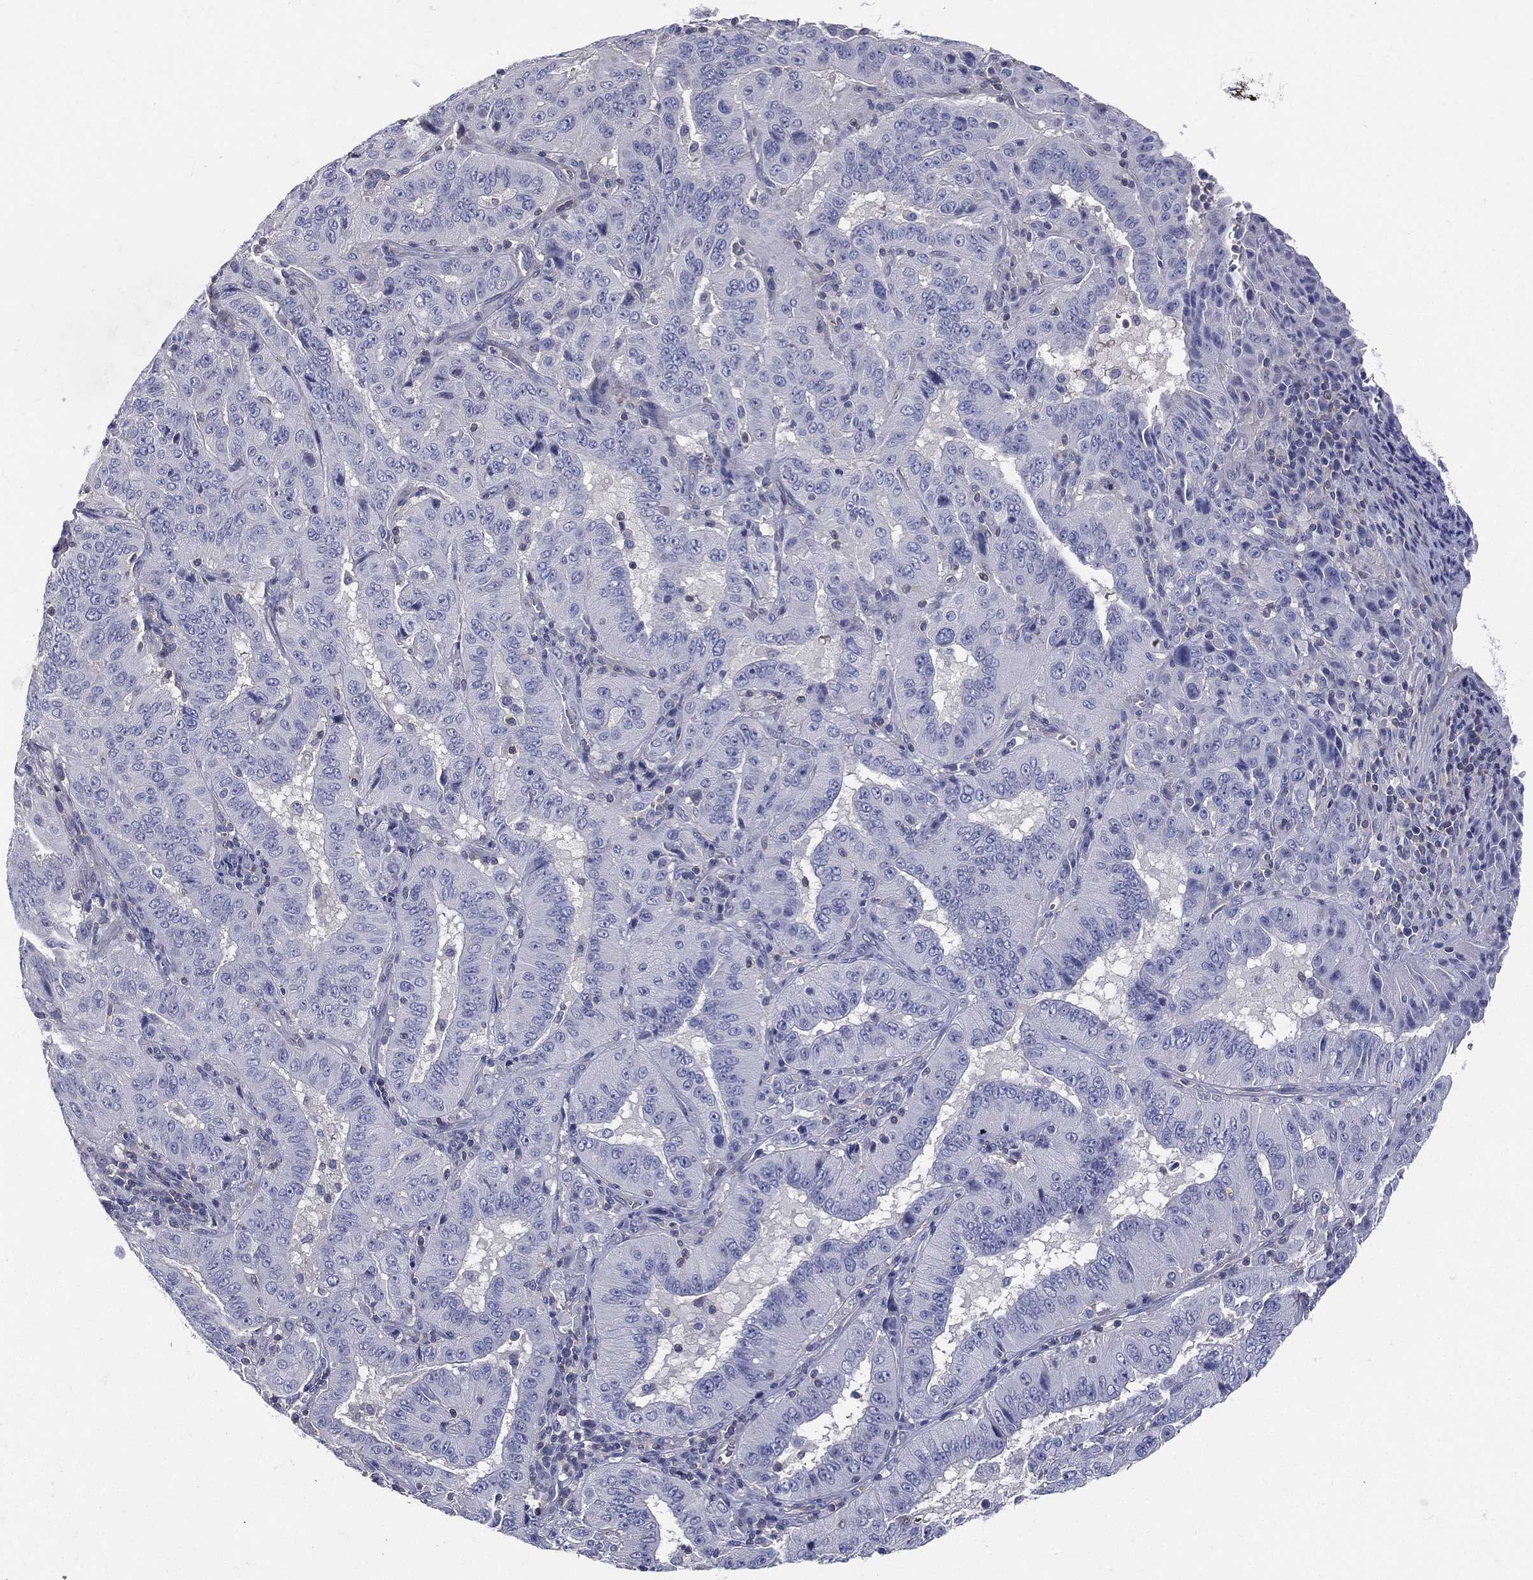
{"staining": {"intensity": "negative", "quantity": "none", "location": "none"}, "tissue": "pancreatic cancer", "cell_type": "Tumor cells", "image_type": "cancer", "snomed": [{"axis": "morphology", "description": "Adenocarcinoma, NOS"}, {"axis": "topography", "description": "Pancreas"}], "caption": "The photomicrograph exhibits no significant positivity in tumor cells of adenocarcinoma (pancreatic). Nuclei are stained in blue.", "gene": "ETNPPL", "patient": {"sex": "male", "age": 63}}